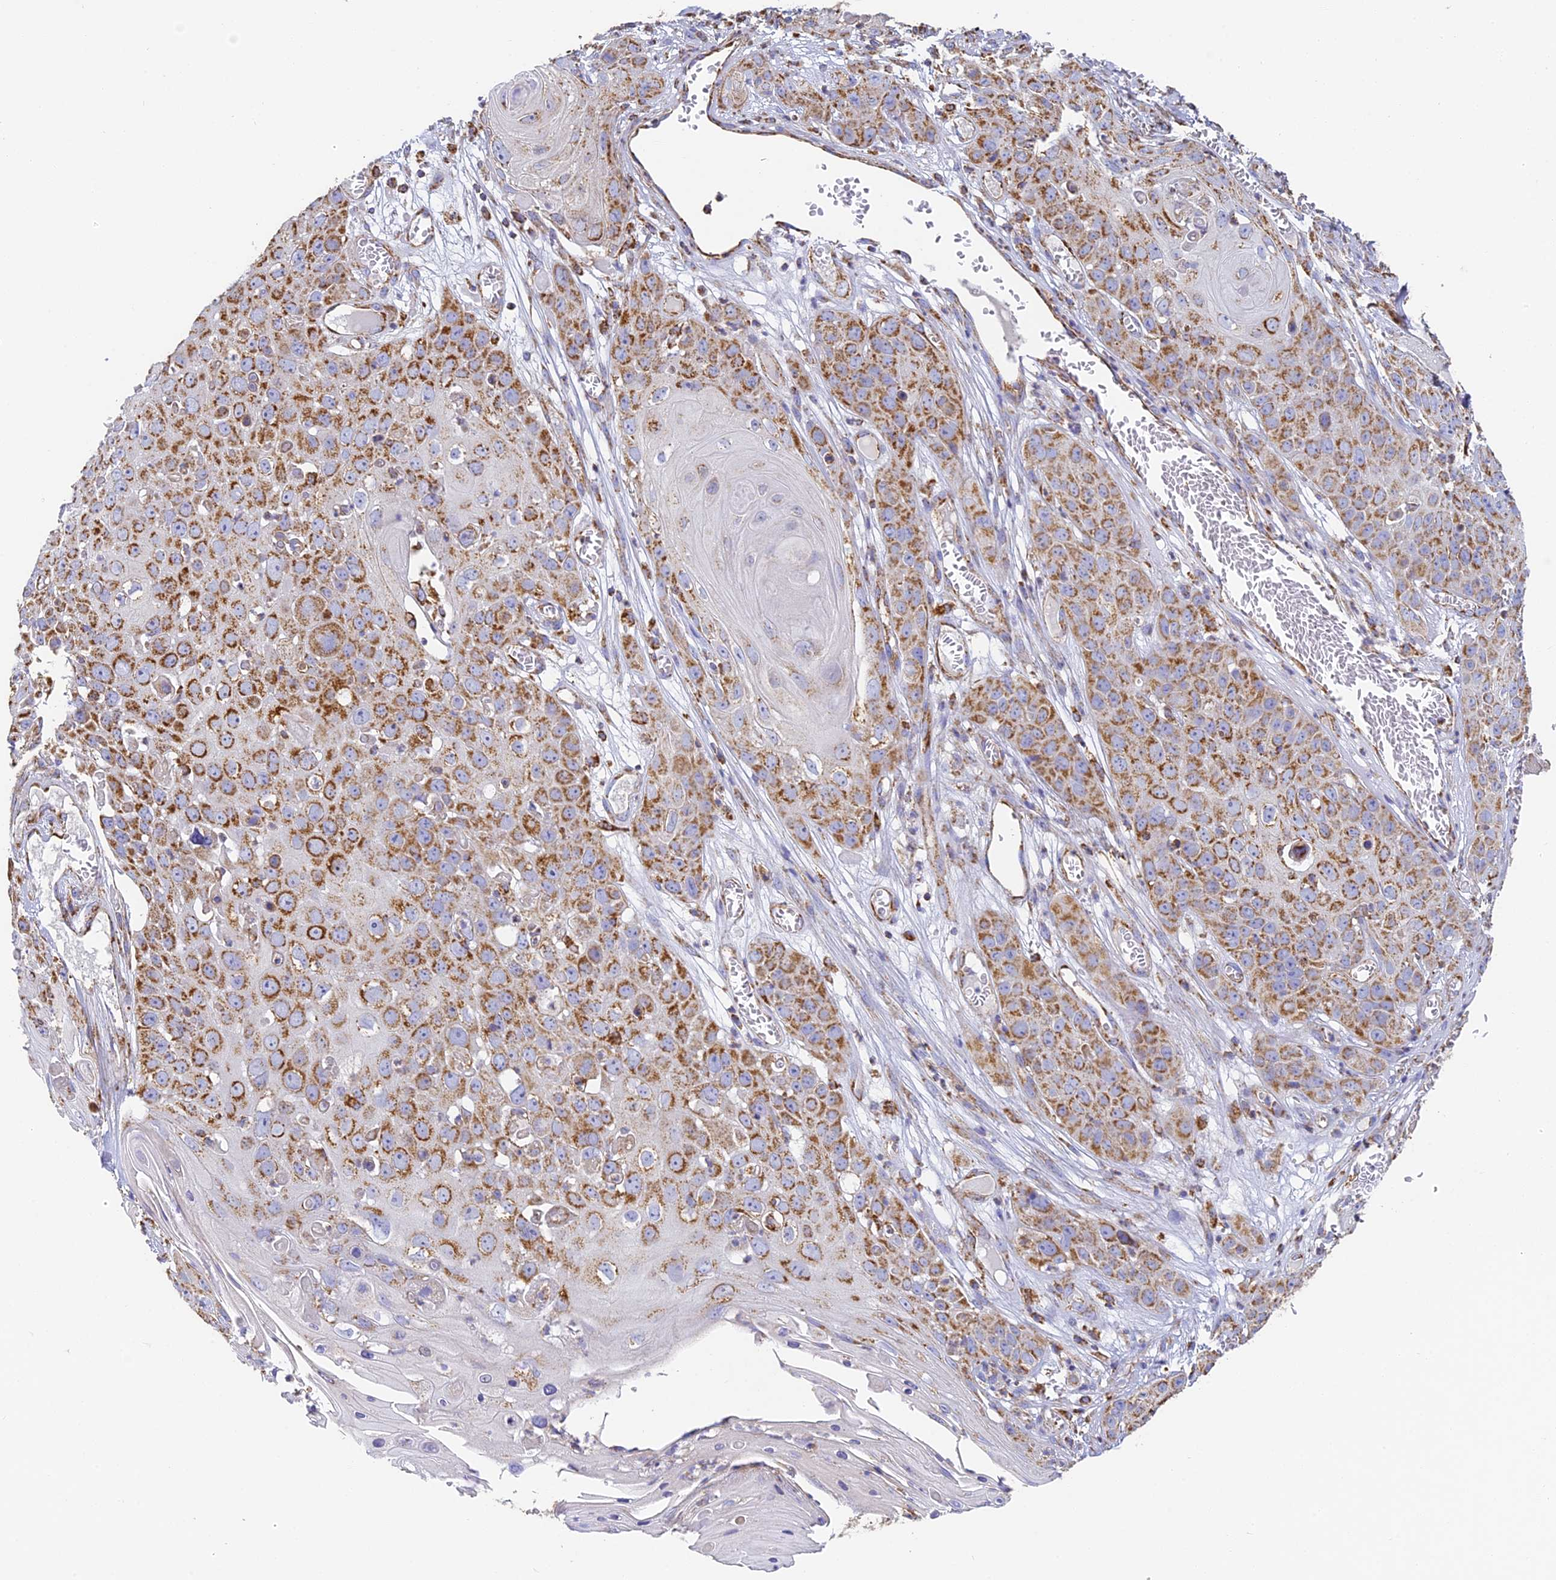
{"staining": {"intensity": "strong", "quantity": ">75%", "location": "cytoplasmic/membranous"}, "tissue": "skin cancer", "cell_type": "Tumor cells", "image_type": "cancer", "snomed": [{"axis": "morphology", "description": "Squamous cell carcinoma, NOS"}, {"axis": "topography", "description": "Skin"}], "caption": "Protein expression analysis of skin cancer shows strong cytoplasmic/membranous staining in about >75% of tumor cells.", "gene": "COX6C", "patient": {"sex": "male", "age": 55}}